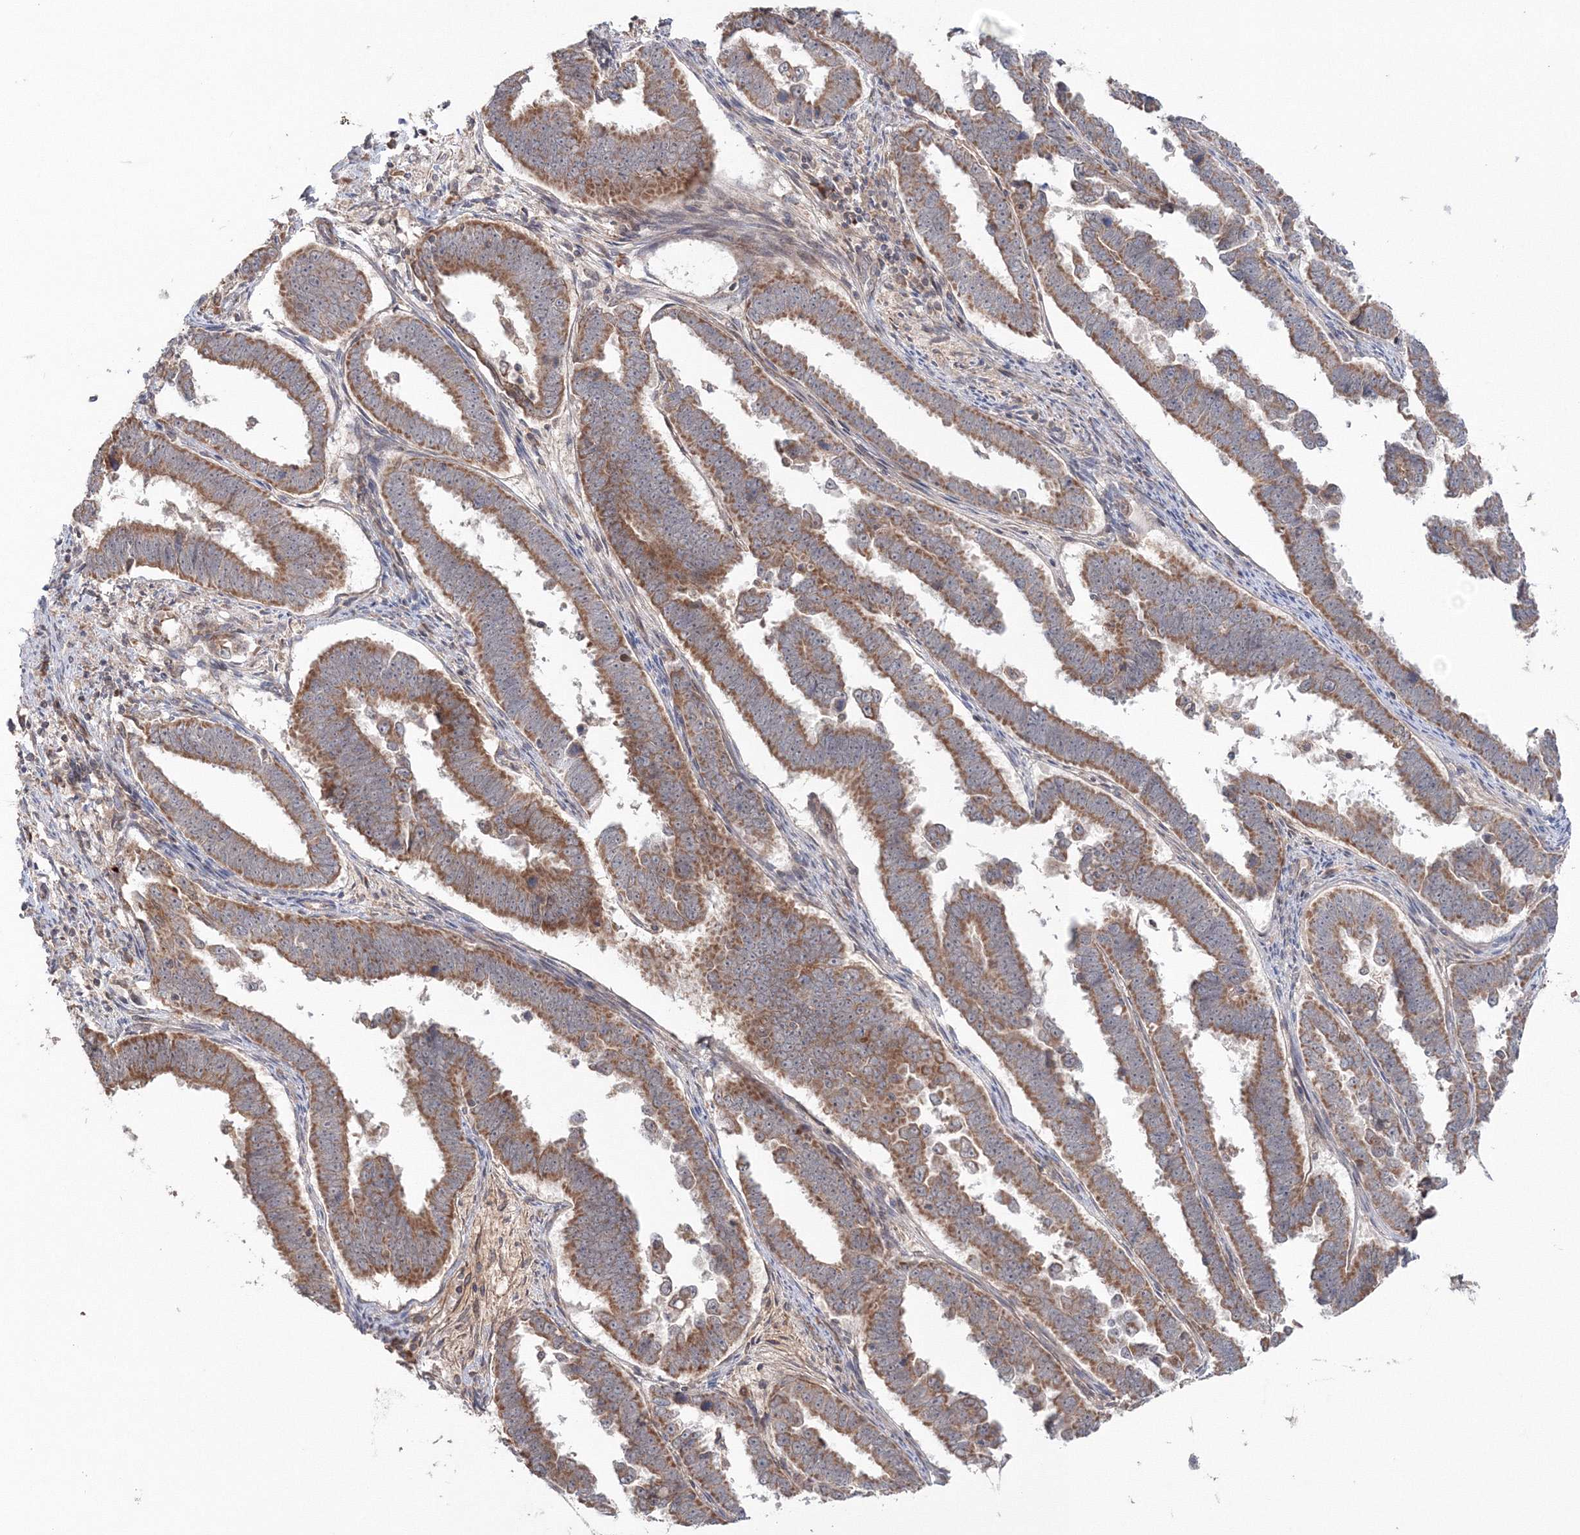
{"staining": {"intensity": "moderate", "quantity": ">75%", "location": "cytoplasmic/membranous"}, "tissue": "endometrial cancer", "cell_type": "Tumor cells", "image_type": "cancer", "snomed": [{"axis": "morphology", "description": "Adenocarcinoma, NOS"}, {"axis": "topography", "description": "Endometrium"}], "caption": "Protein staining demonstrates moderate cytoplasmic/membranous staining in approximately >75% of tumor cells in endometrial adenocarcinoma.", "gene": "NOA1", "patient": {"sex": "female", "age": 75}}